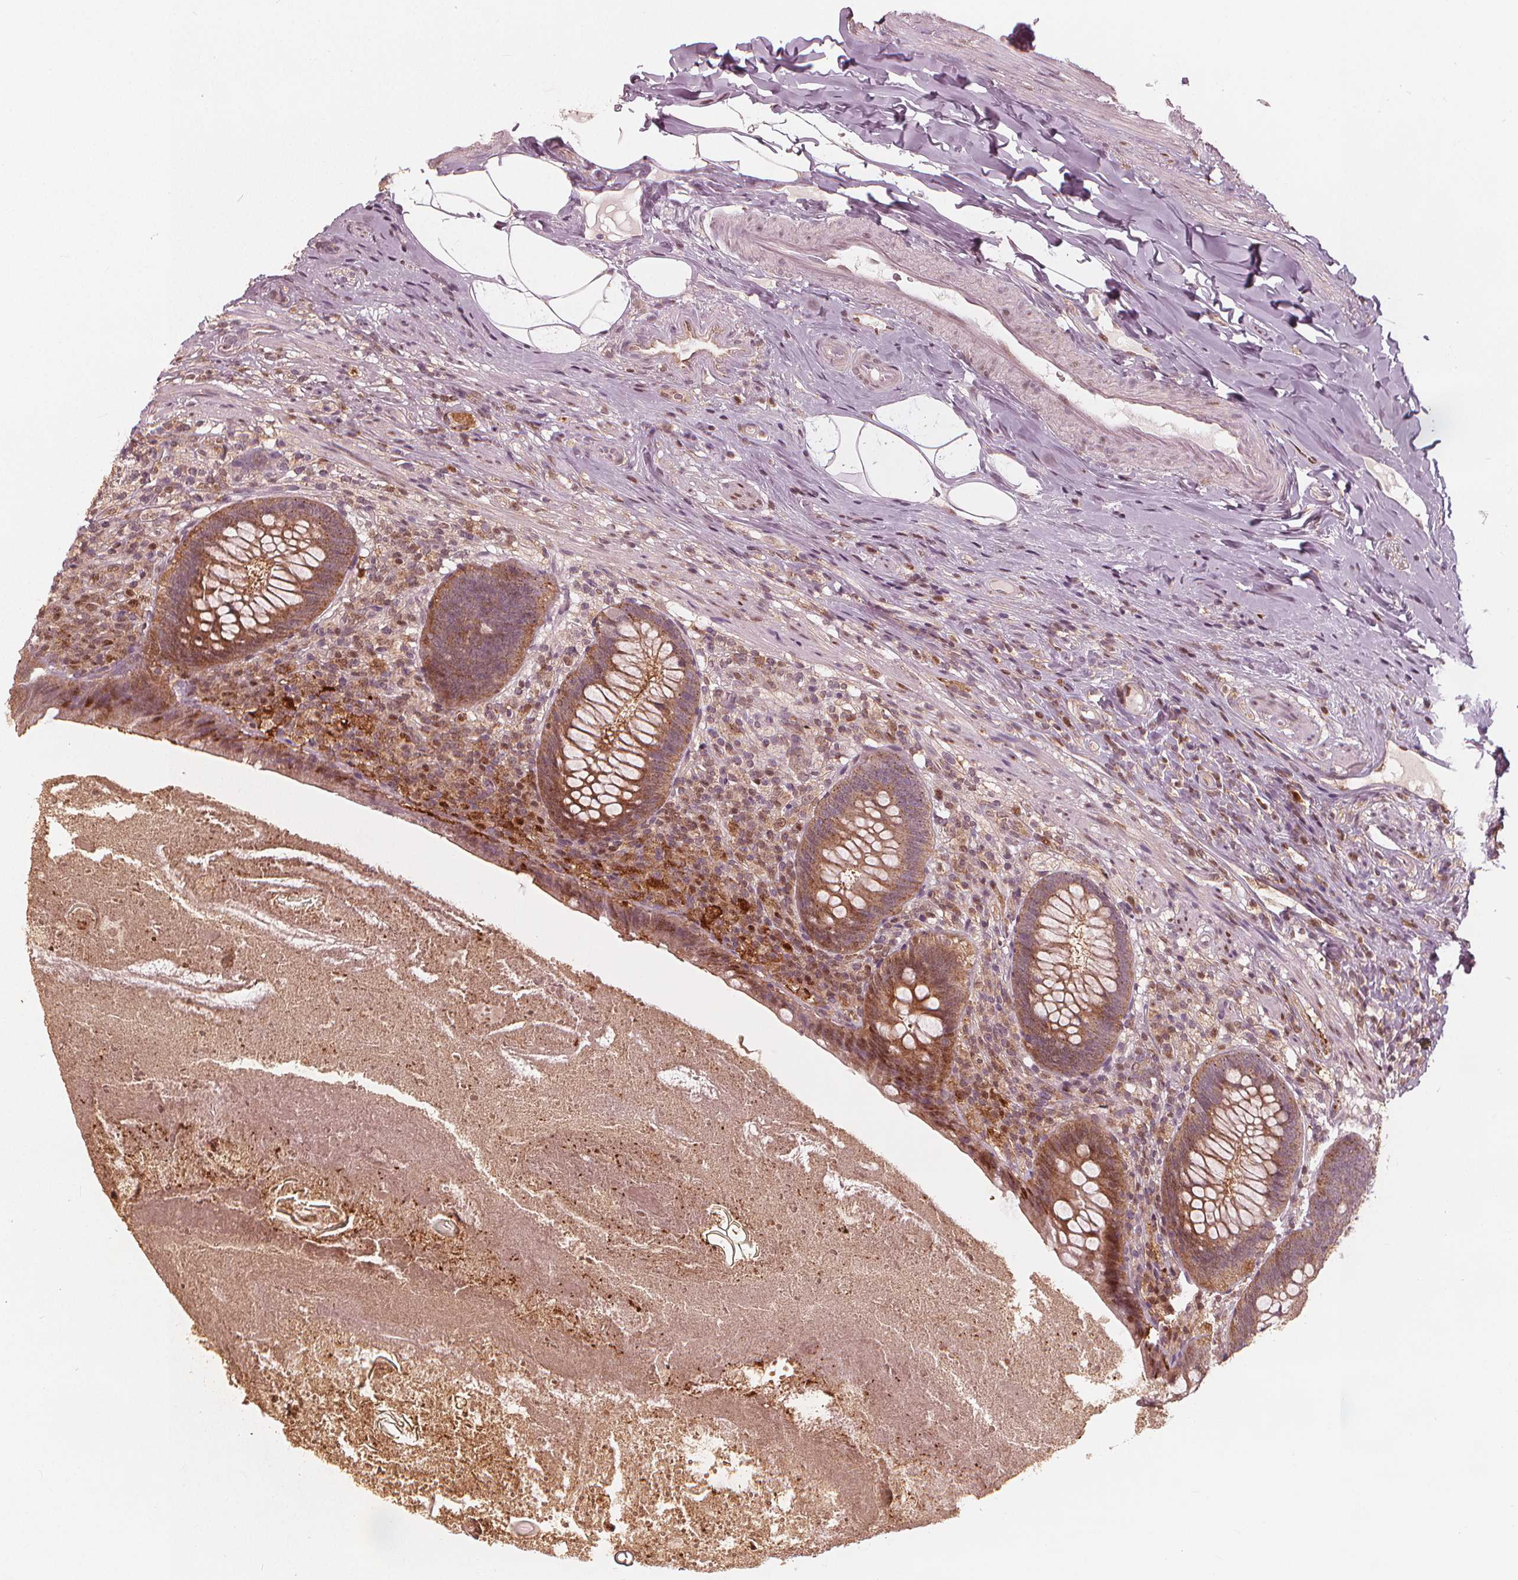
{"staining": {"intensity": "moderate", "quantity": ">75%", "location": "cytoplasmic/membranous,nuclear"}, "tissue": "appendix", "cell_type": "Glandular cells", "image_type": "normal", "snomed": [{"axis": "morphology", "description": "Normal tissue, NOS"}, {"axis": "topography", "description": "Appendix"}], "caption": "Appendix stained with IHC displays moderate cytoplasmic/membranous,nuclear expression in about >75% of glandular cells.", "gene": "SQSTM1", "patient": {"sex": "male", "age": 47}}